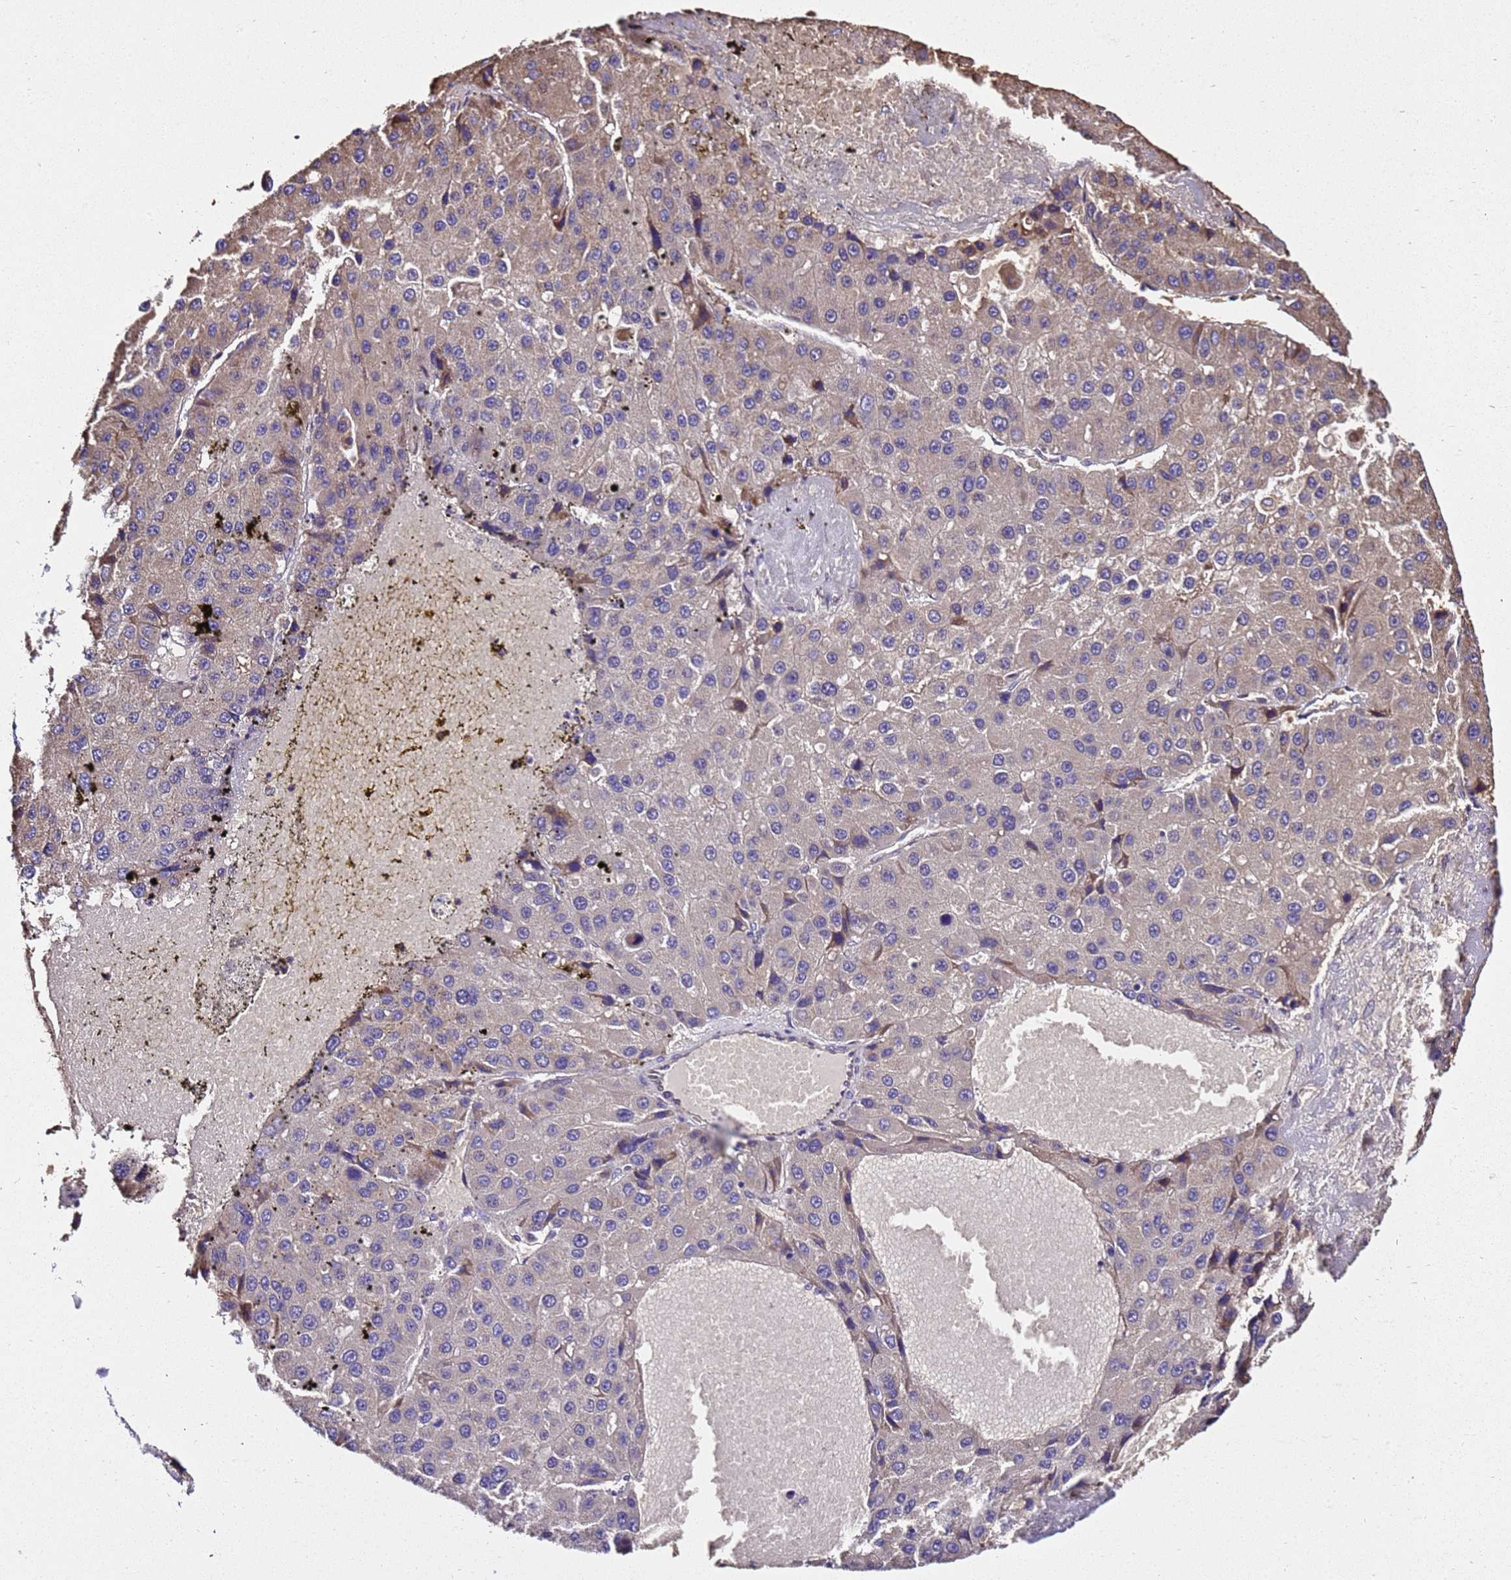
{"staining": {"intensity": "moderate", "quantity": "25%-75%", "location": "cytoplasmic/membranous"}, "tissue": "liver cancer", "cell_type": "Tumor cells", "image_type": "cancer", "snomed": [{"axis": "morphology", "description": "Carcinoma, Hepatocellular, NOS"}, {"axis": "topography", "description": "Liver"}], "caption": "Protein expression analysis of liver hepatocellular carcinoma shows moderate cytoplasmic/membranous staining in approximately 25%-75% of tumor cells.", "gene": "LRRIQ1", "patient": {"sex": "female", "age": 73}}